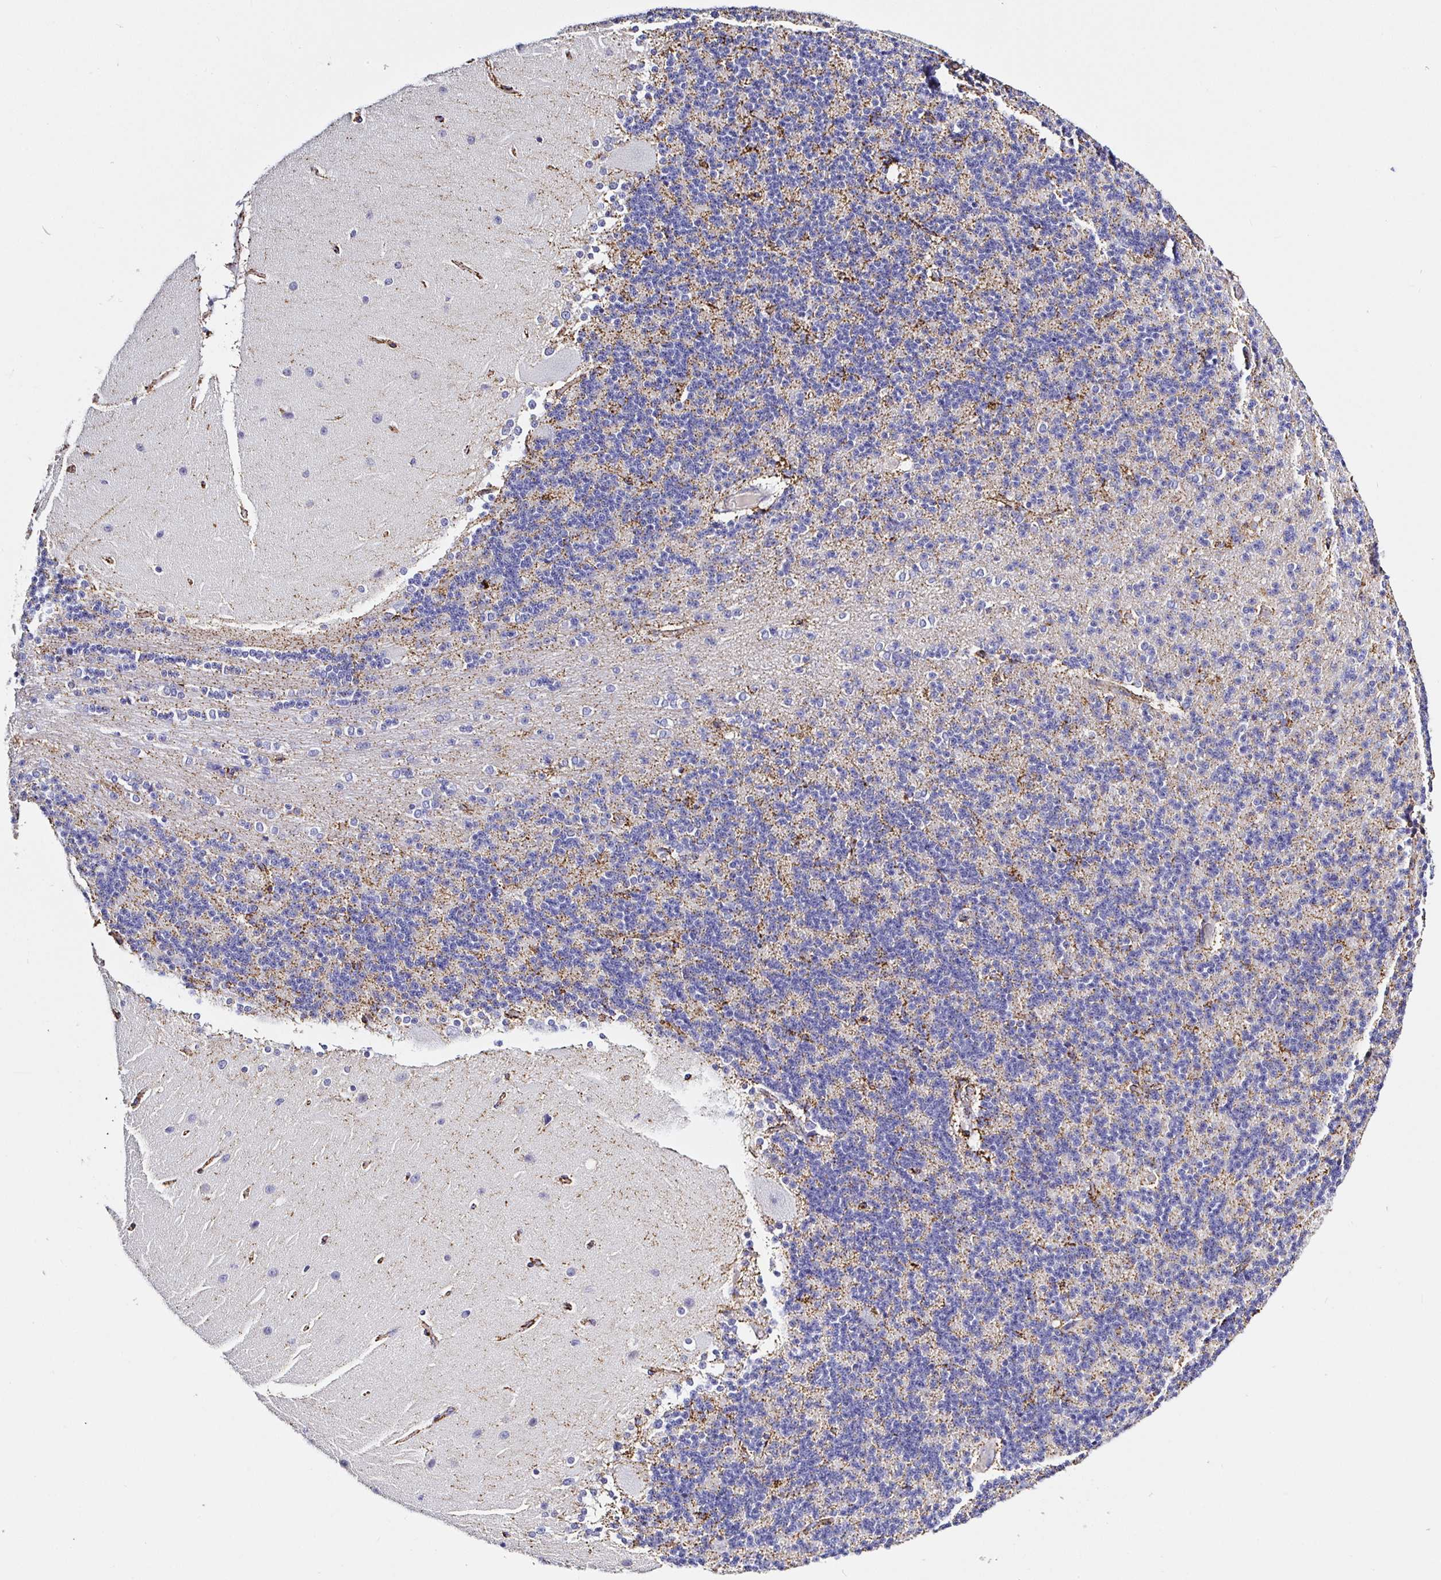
{"staining": {"intensity": "weak", "quantity": "<25%", "location": "cytoplasmic/membranous"}, "tissue": "cerebellum", "cell_type": "Cells in granular layer", "image_type": "normal", "snomed": [{"axis": "morphology", "description": "Normal tissue, NOS"}, {"axis": "topography", "description": "Cerebellum"}], "caption": "Immunohistochemical staining of normal human cerebellum shows no significant positivity in cells in granular layer. The staining was performed using DAB (3,3'-diaminobenzidine) to visualize the protein expression in brown, while the nuclei were stained in blue with hematoxylin (Magnification: 20x).", "gene": "MAOA", "patient": {"sex": "female", "age": 54}}